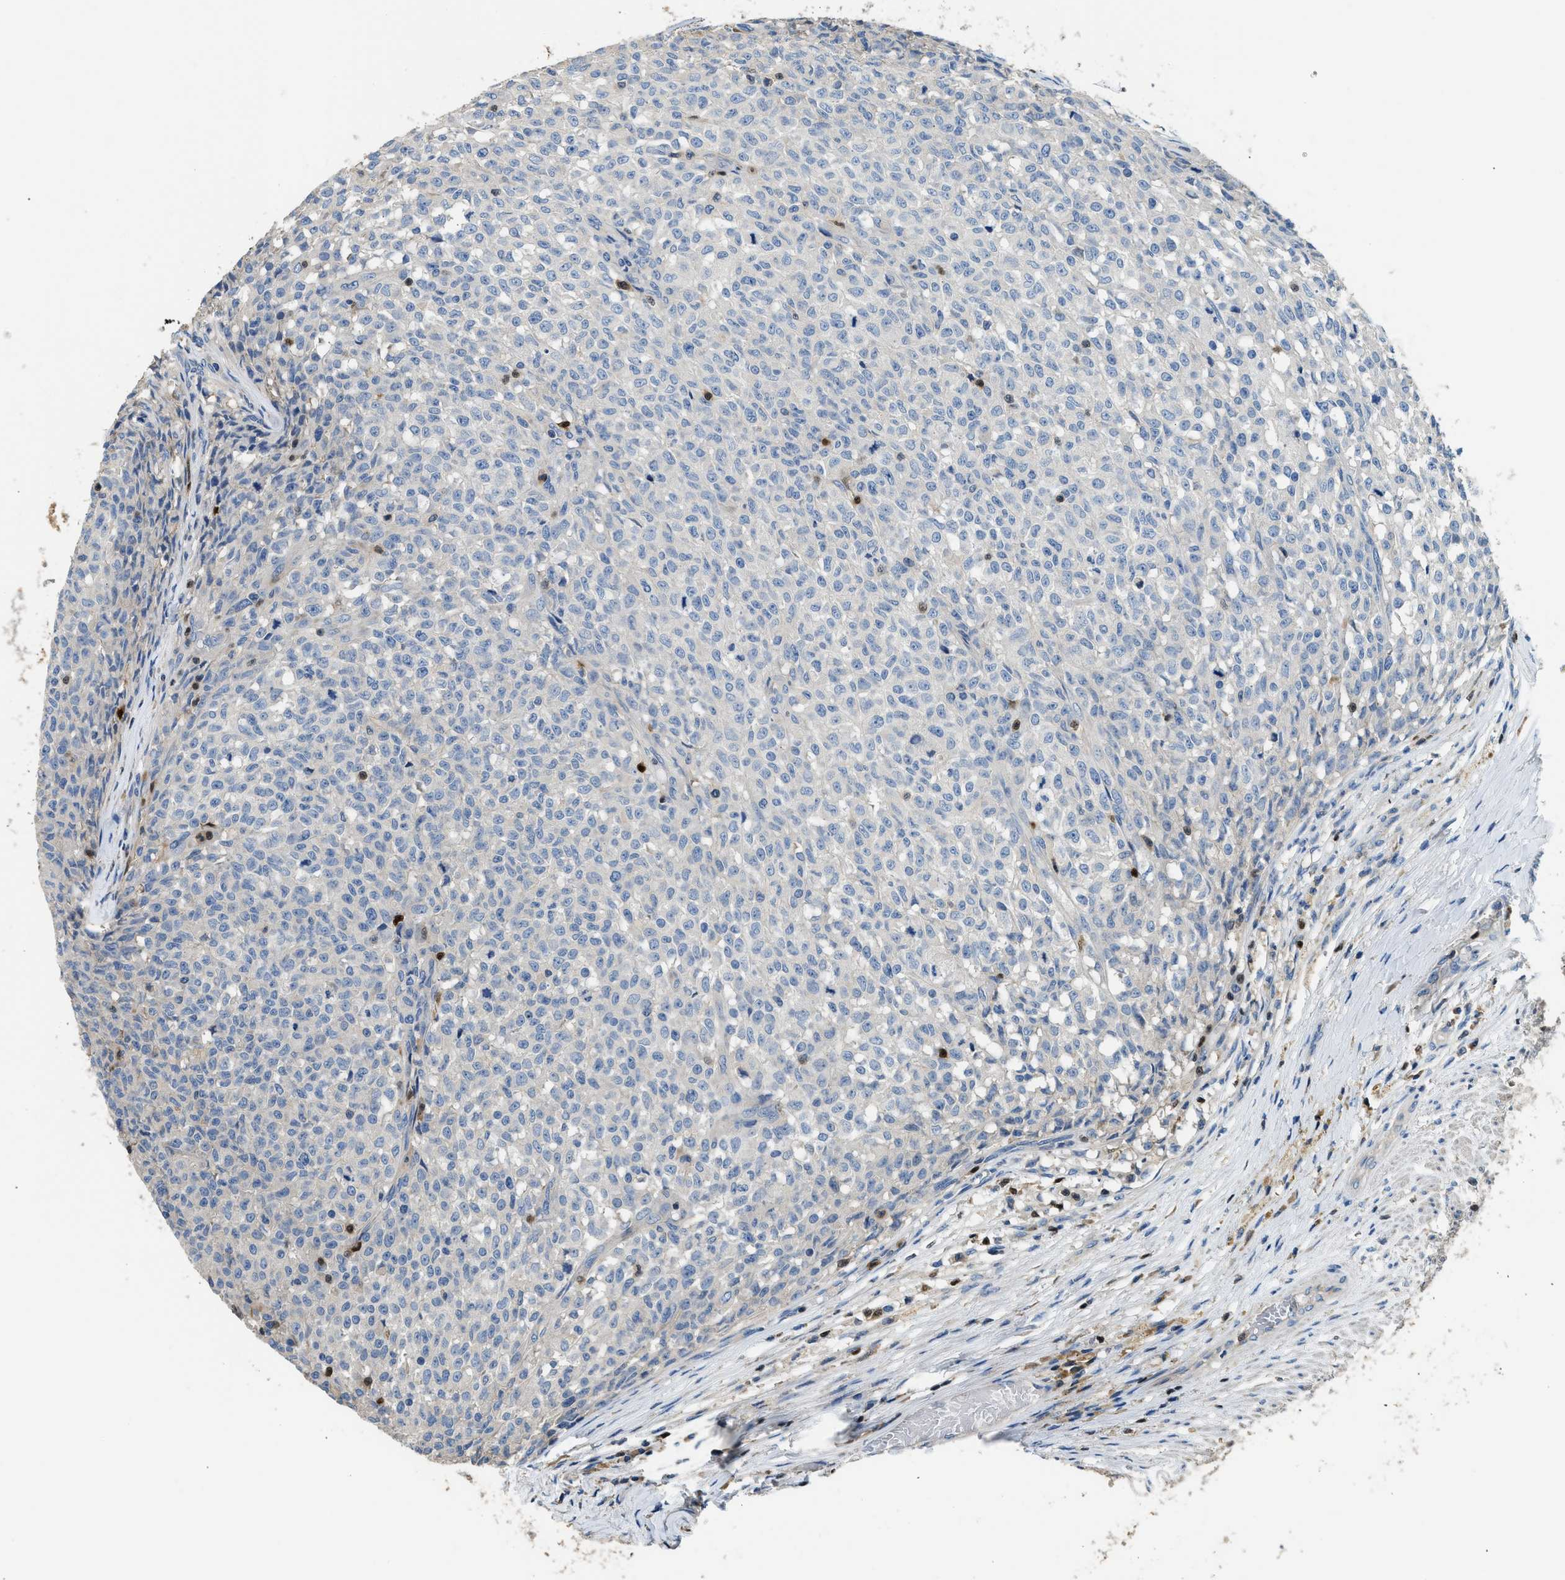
{"staining": {"intensity": "negative", "quantity": "none", "location": "none"}, "tissue": "testis cancer", "cell_type": "Tumor cells", "image_type": "cancer", "snomed": [{"axis": "morphology", "description": "Seminoma, NOS"}, {"axis": "topography", "description": "Testis"}], "caption": "High magnification brightfield microscopy of seminoma (testis) stained with DAB (brown) and counterstained with hematoxylin (blue): tumor cells show no significant expression. Nuclei are stained in blue.", "gene": "TOX", "patient": {"sex": "male", "age": 59}}